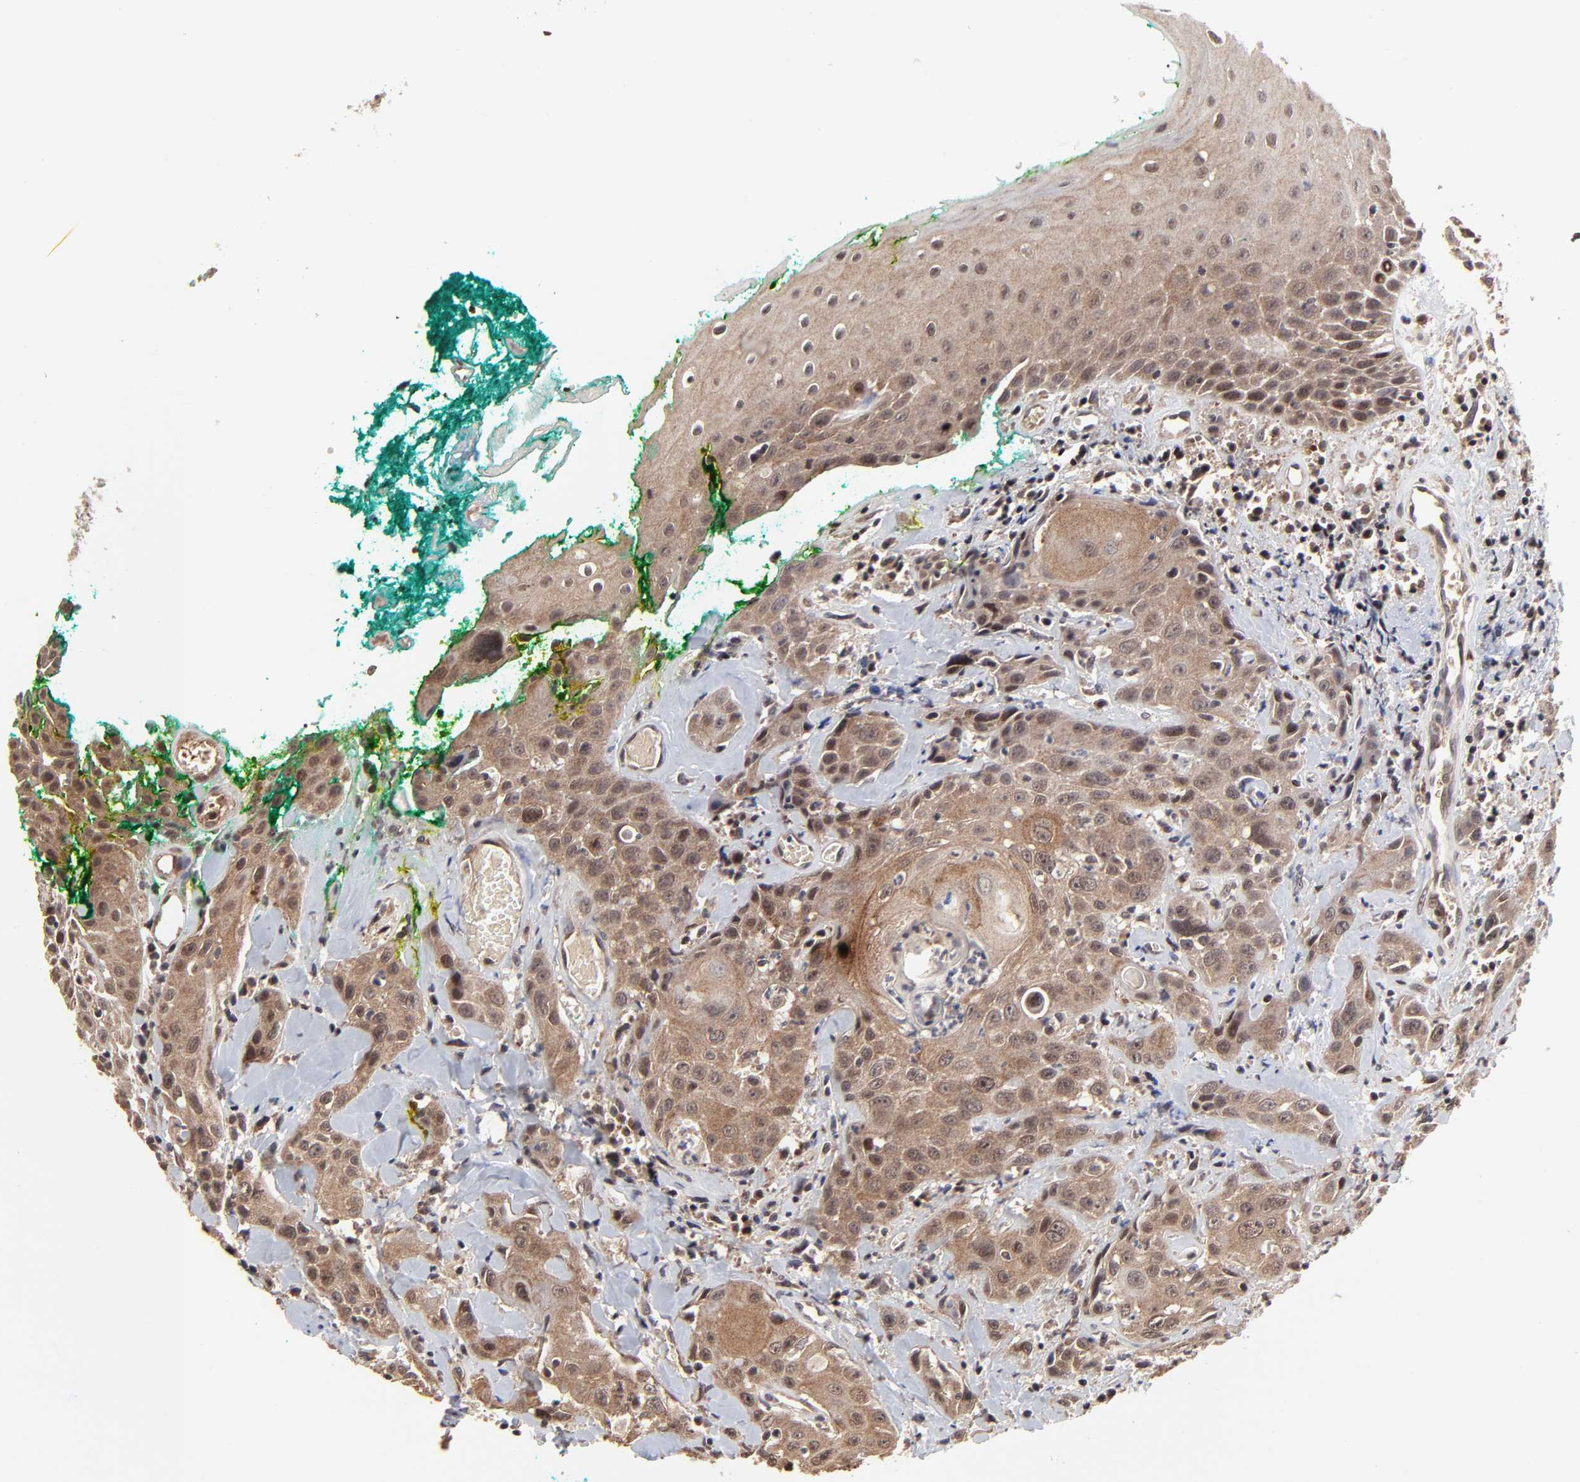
{"staining": {"intensity": "moderate", "quantity": ">75%", "location": "cytoplasmic/membranous"}, "tissue": "head and neck cancer", "cell_type": "Tumor cells", "image_type": "cancer", "snomed": [{"axis": "morphology", "description": "Squamous cell carcinoma, NOS"}, {"axis": "topography", "description": "Oral tissue"}, {"axis": "topography", "description": "Head-Neck"}], "caption": "Head and neck cancer stained with immunohistochemistry displays moderate cytoplasmic/membranous expression in approximately >75% of tumor cells.", "gene": "FRMD8", "patient": {"sex": "female", "age": 82}}